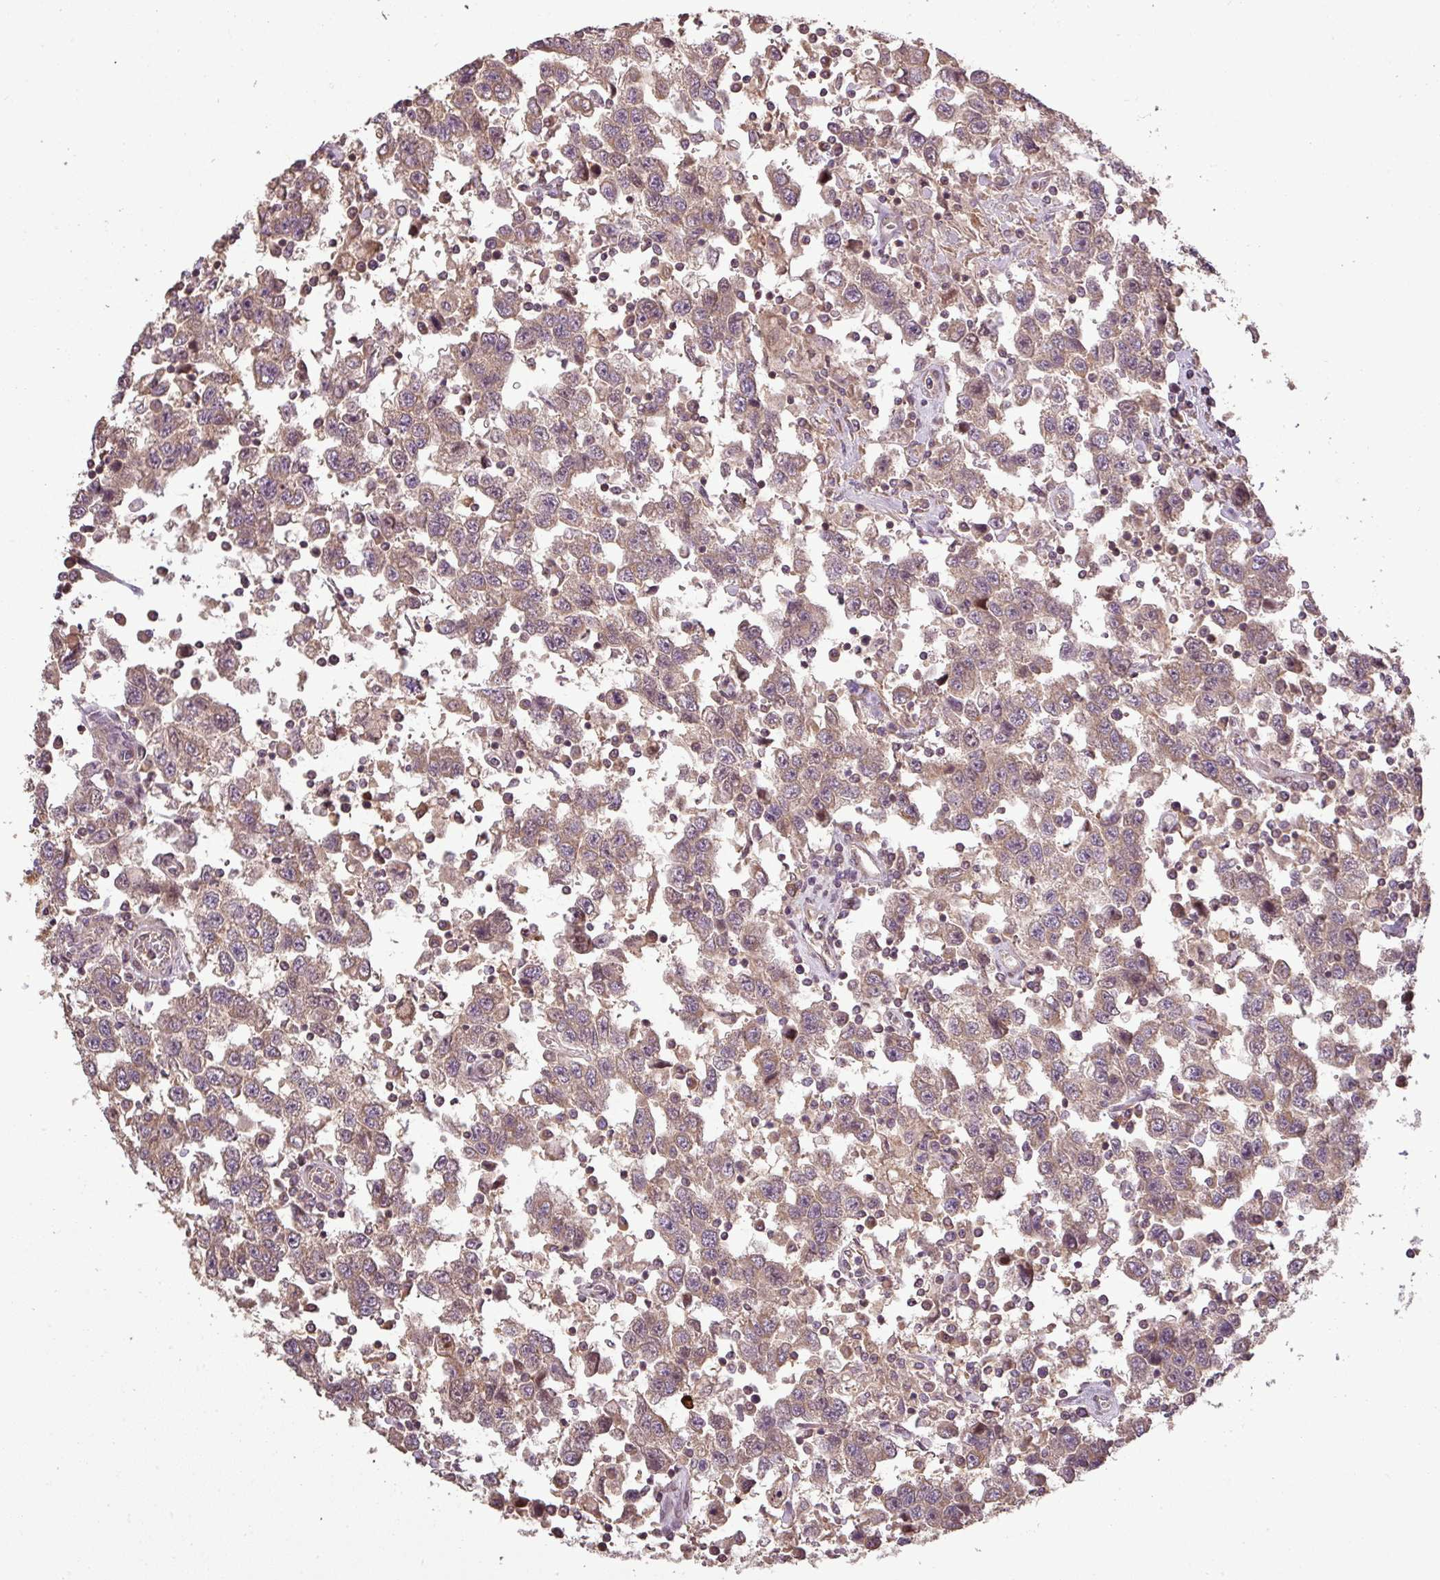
{"staining": {"intensity": "weak", "quantity": ">75%", "location": "cytoplasmic/membranous,nuclear"}, "tissue": "testis cancer", "cell_type": "Tumor cells", "image_type": "cancer", "snomed": [{"axis": "morphology", "description": "Seminoma, NOS"}, {"axis": "topography", "description": "Testis"}], "caption": "High-magnification brightfield microscopy of seminoma (testis) stained with DAB (3,3'-diaminobenzidine) (brown) and counterstained with hematoxylin (blue). tumor cells exhibit weak cytoplasmic/membranous and nuclear expression is appreciated in about>75% of cells. (DAB = brown stain, brightfield microscopy at high magnification).", "gene": "FAIM", "patient": {"sex": "male", "age": 41}}